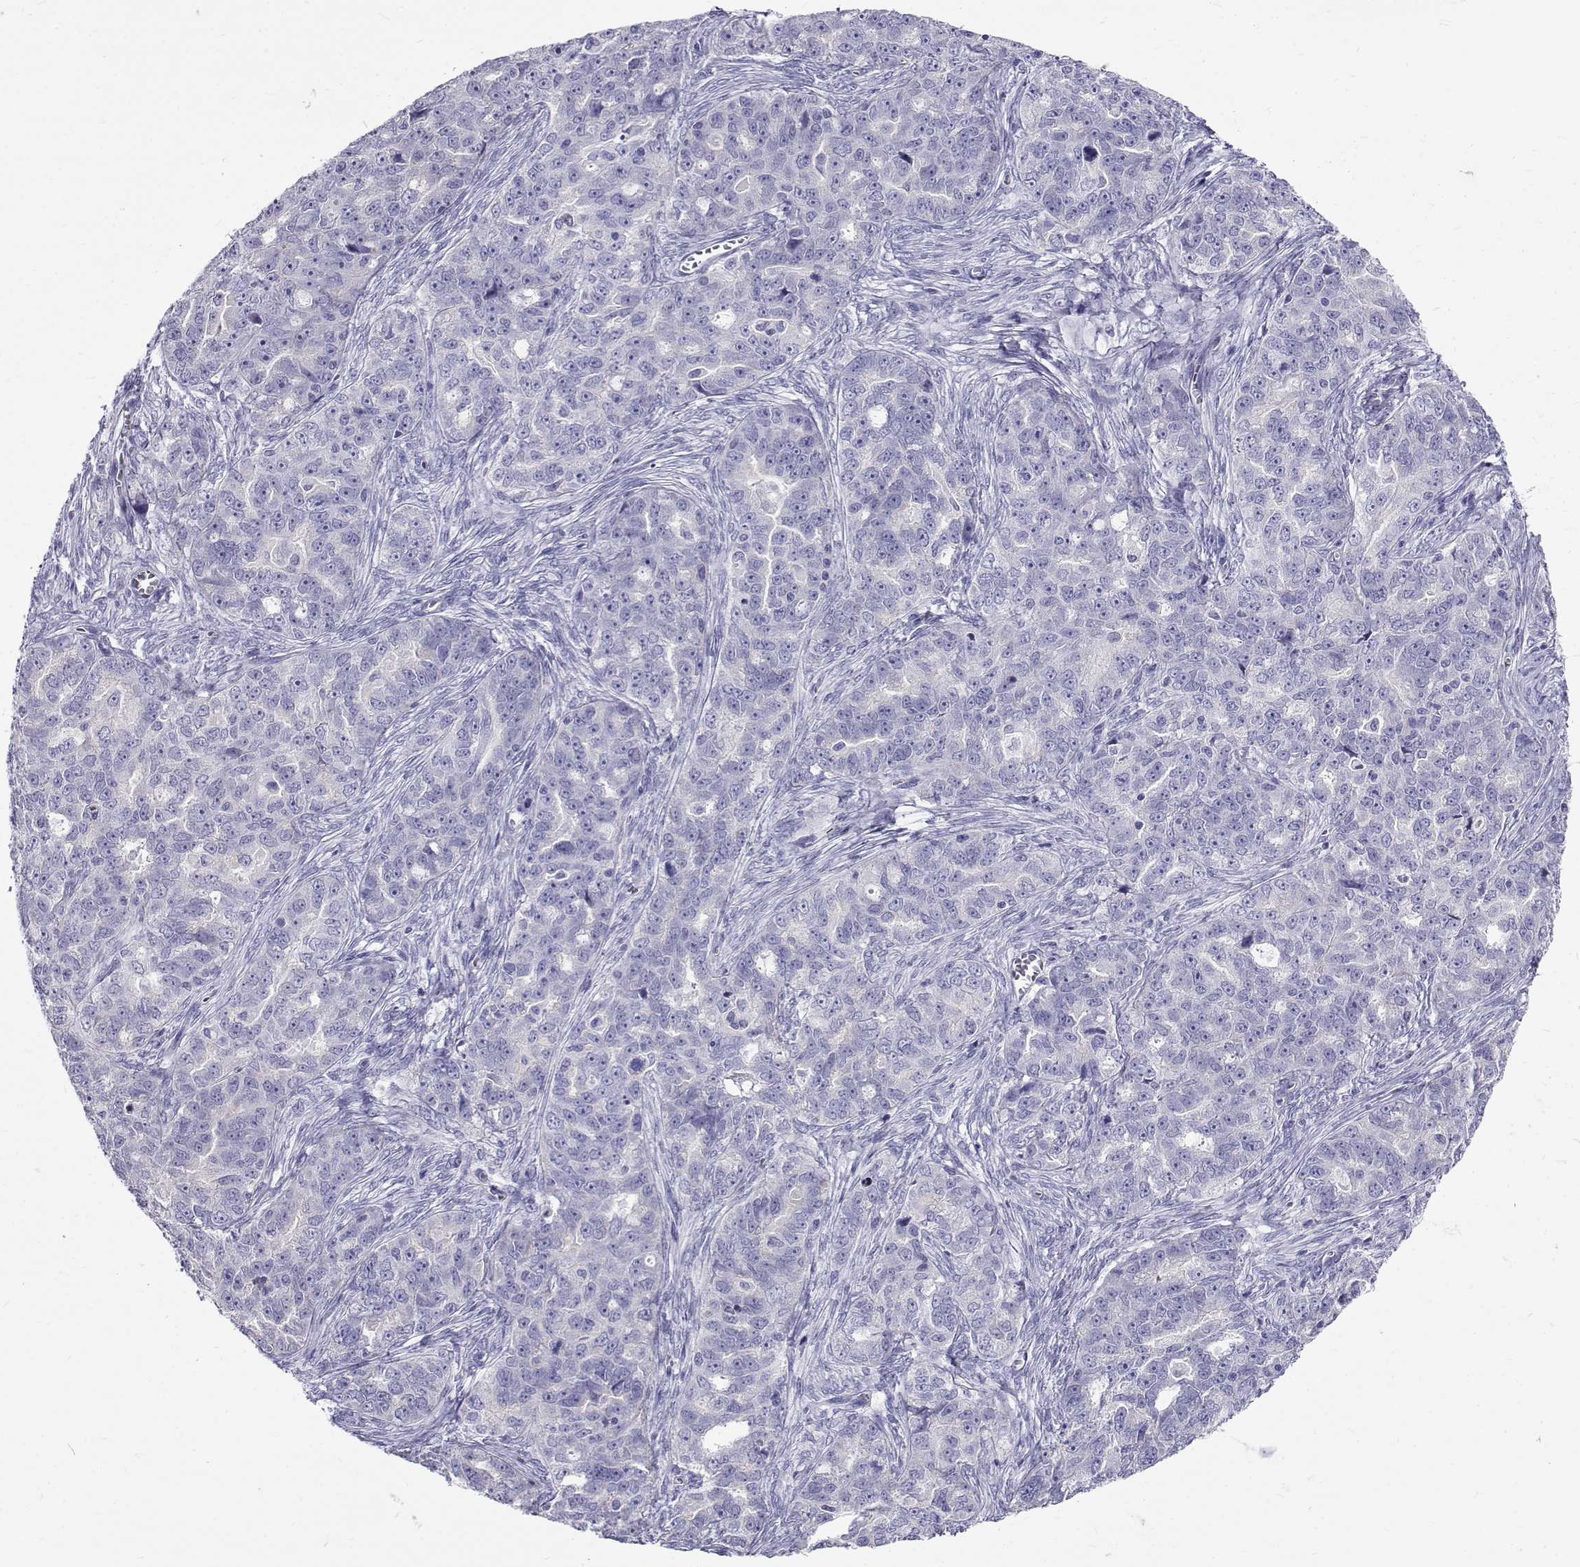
{"staining": {"intensity": "negative", "quantity": "none", "location": "none"}, "tissue": "ovarian cancer", "cell_type": "Tumor cells", "image_type": "cancer", "snomed": [{"axis": "morphology", "description": "Cystadenocarcinoma, serous, NOS"}, {"axis": "topography", "description": "Ovary"}], "caption": "A high-resolution histopathology image shows immunohistochemistry (IHC) staining of ovarian cancer (serous cystadenocarcinoma), which shows no significant expression in tumor cells.", "gene": "IGSF1", "patient": {"sex": "female", "age": 51}}